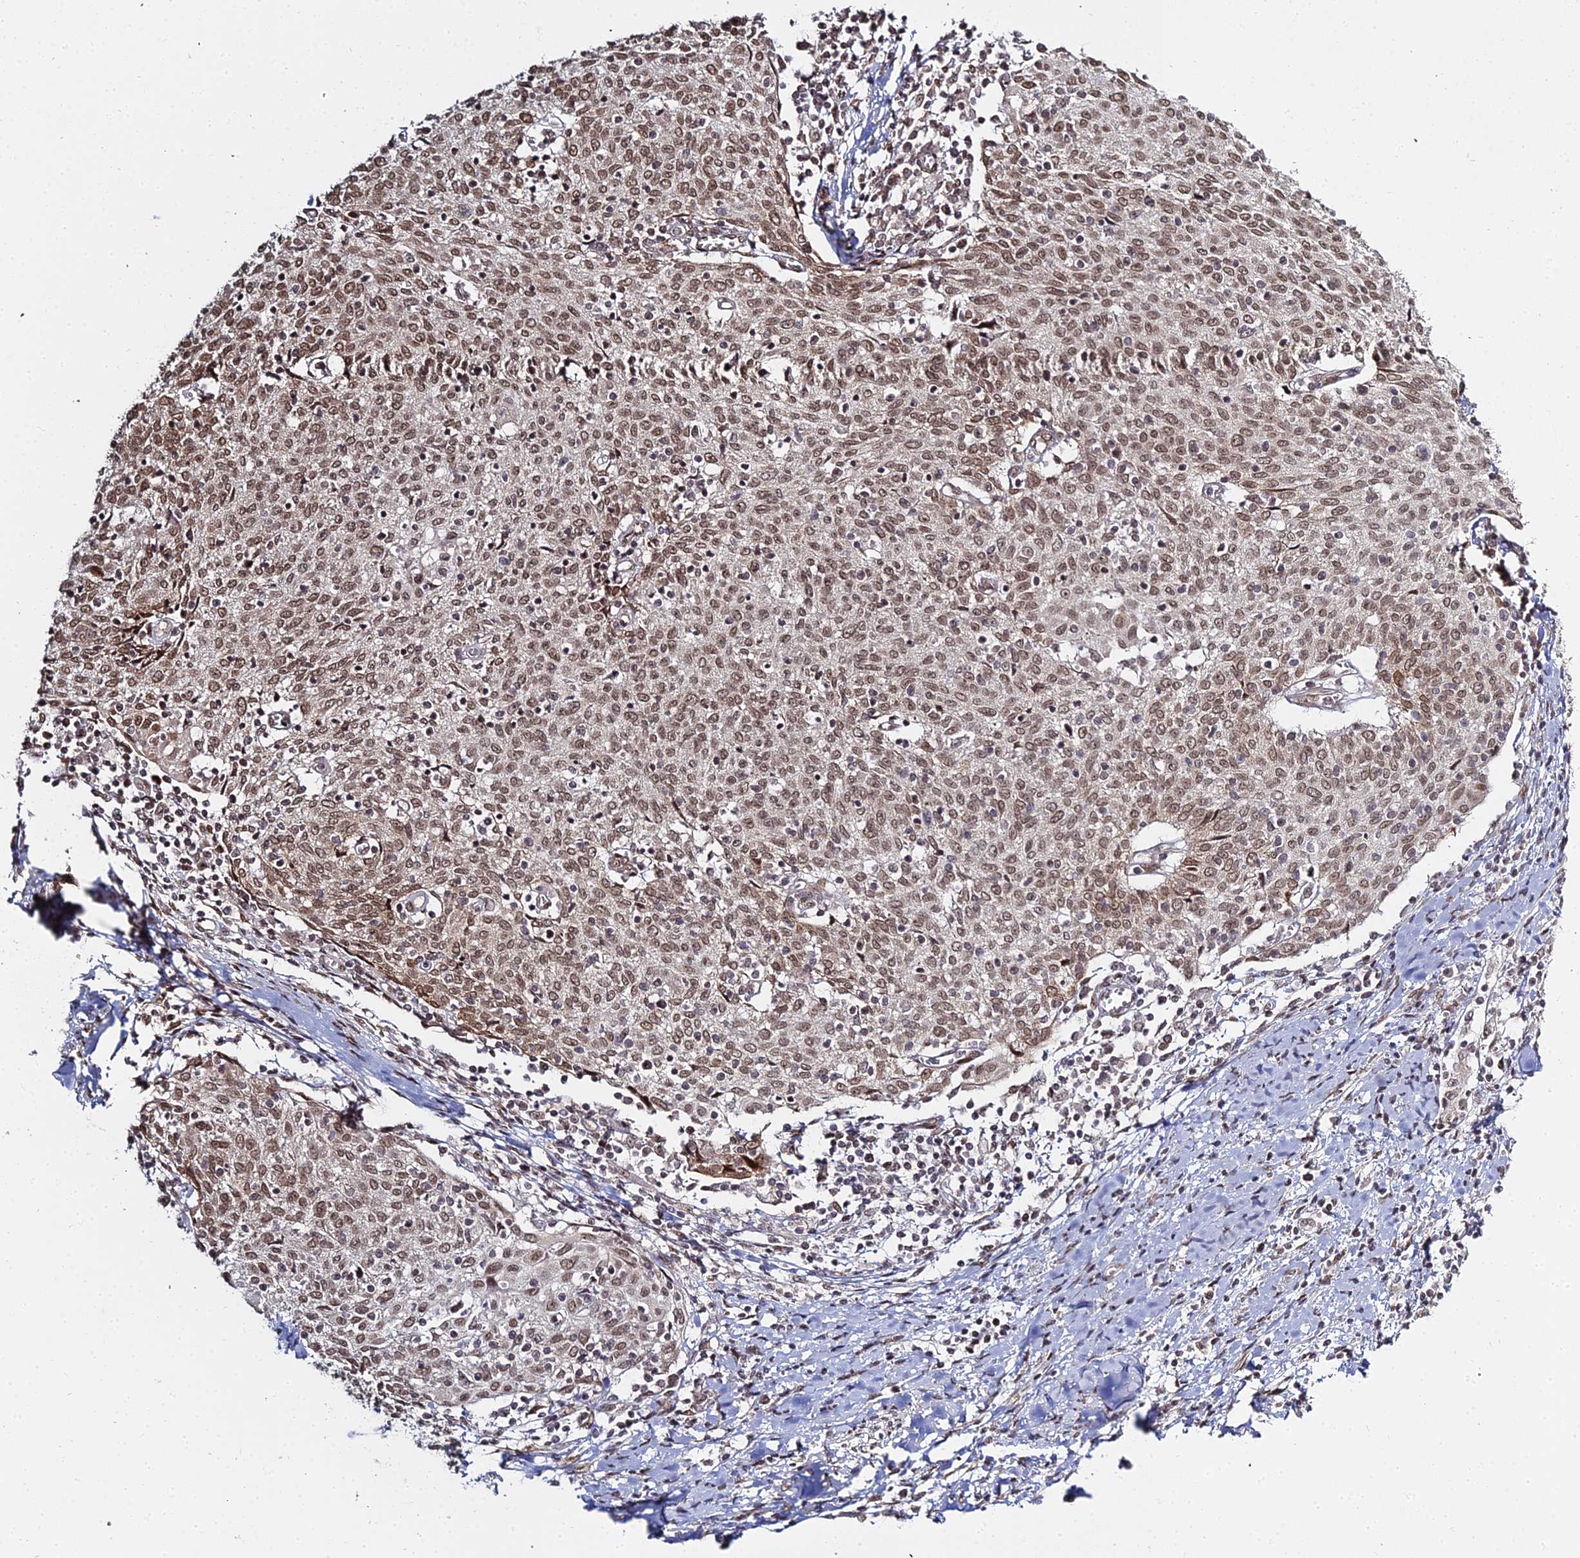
{"staining": {"intensity": "moderate", "quantity": ">75%", "location": "nuclear"}, "tissue": "cervical cancer", "cell_type": "Tumor cells", "image_type": "cancer", "snomed": [{"axis": "morphology", "description": "Squamous cell carcinoma, NOS"}, {"axis": "topography", "description": "Cervix"}], "caption": "An image of cervical cancer (squamous cell carcinoma) stained for a protein exhibits moderate nuclear brown staining in tumor cells.", "gene": "ABCA2", "patient": {"sex": "female", "age": 52}}